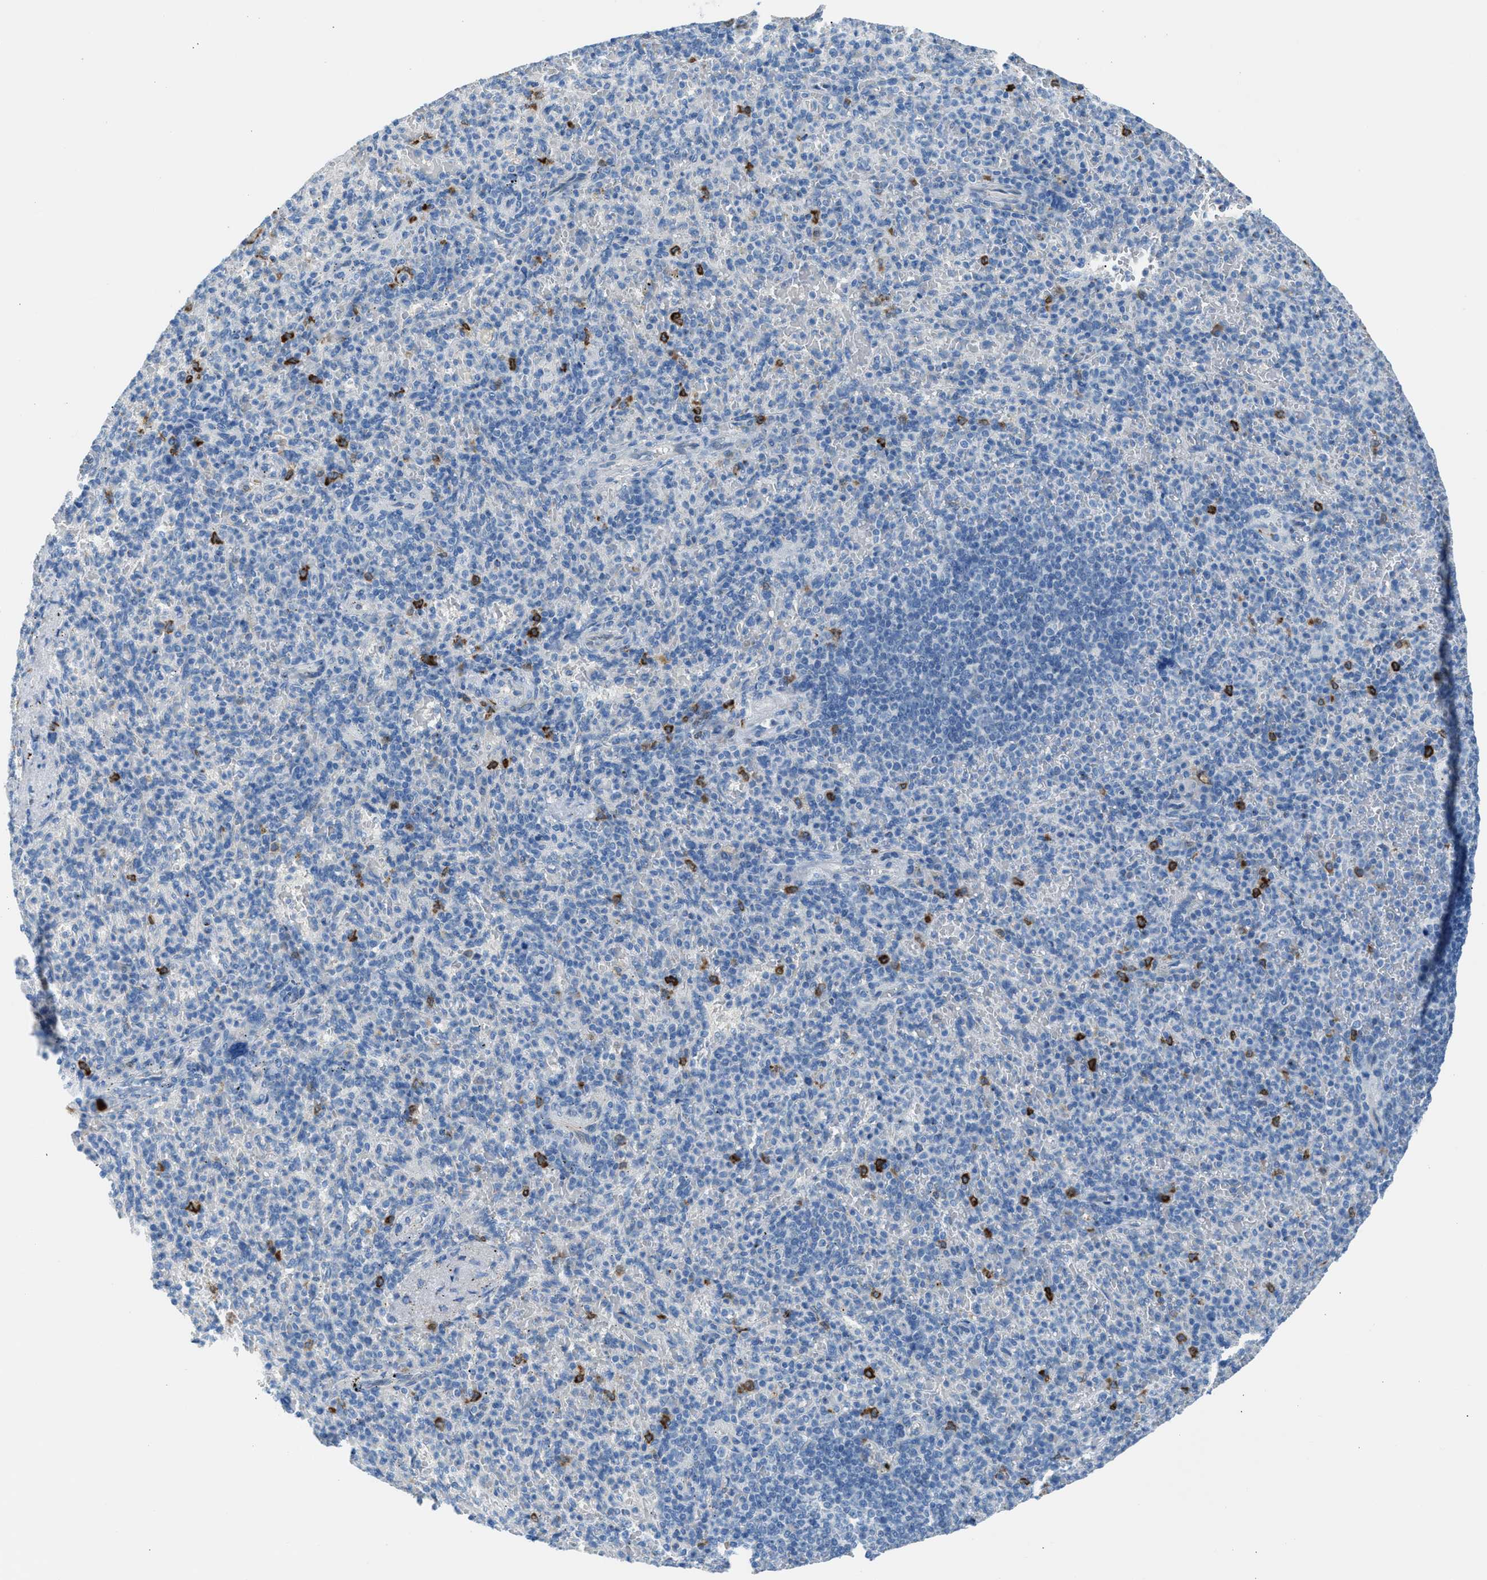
{"staining": {"intensity": "strong", "quantity": "<25%", "location": "cytoplasmic/membranous"}, "tissue": "spleen", "cell_type": "Cells in red pulp", "image_type": "normal", "snomed": [{"axis": "morphology", "description": "Normal tissue, NOS"}, {"axis": "topography", "description": "Spleen"}], "caption": "Spleen stained with immunohistochemistry (IHC) demonstrates strong cytoplasmic/membranous staining in approximately <25% of cells in red pulp. Immunohistochemistry (ihc) stains the protein of interest in brown and the nuclei are stained blue.", "gene": "CLEC10A", "patient": {"sex": "female", "age": 74}}